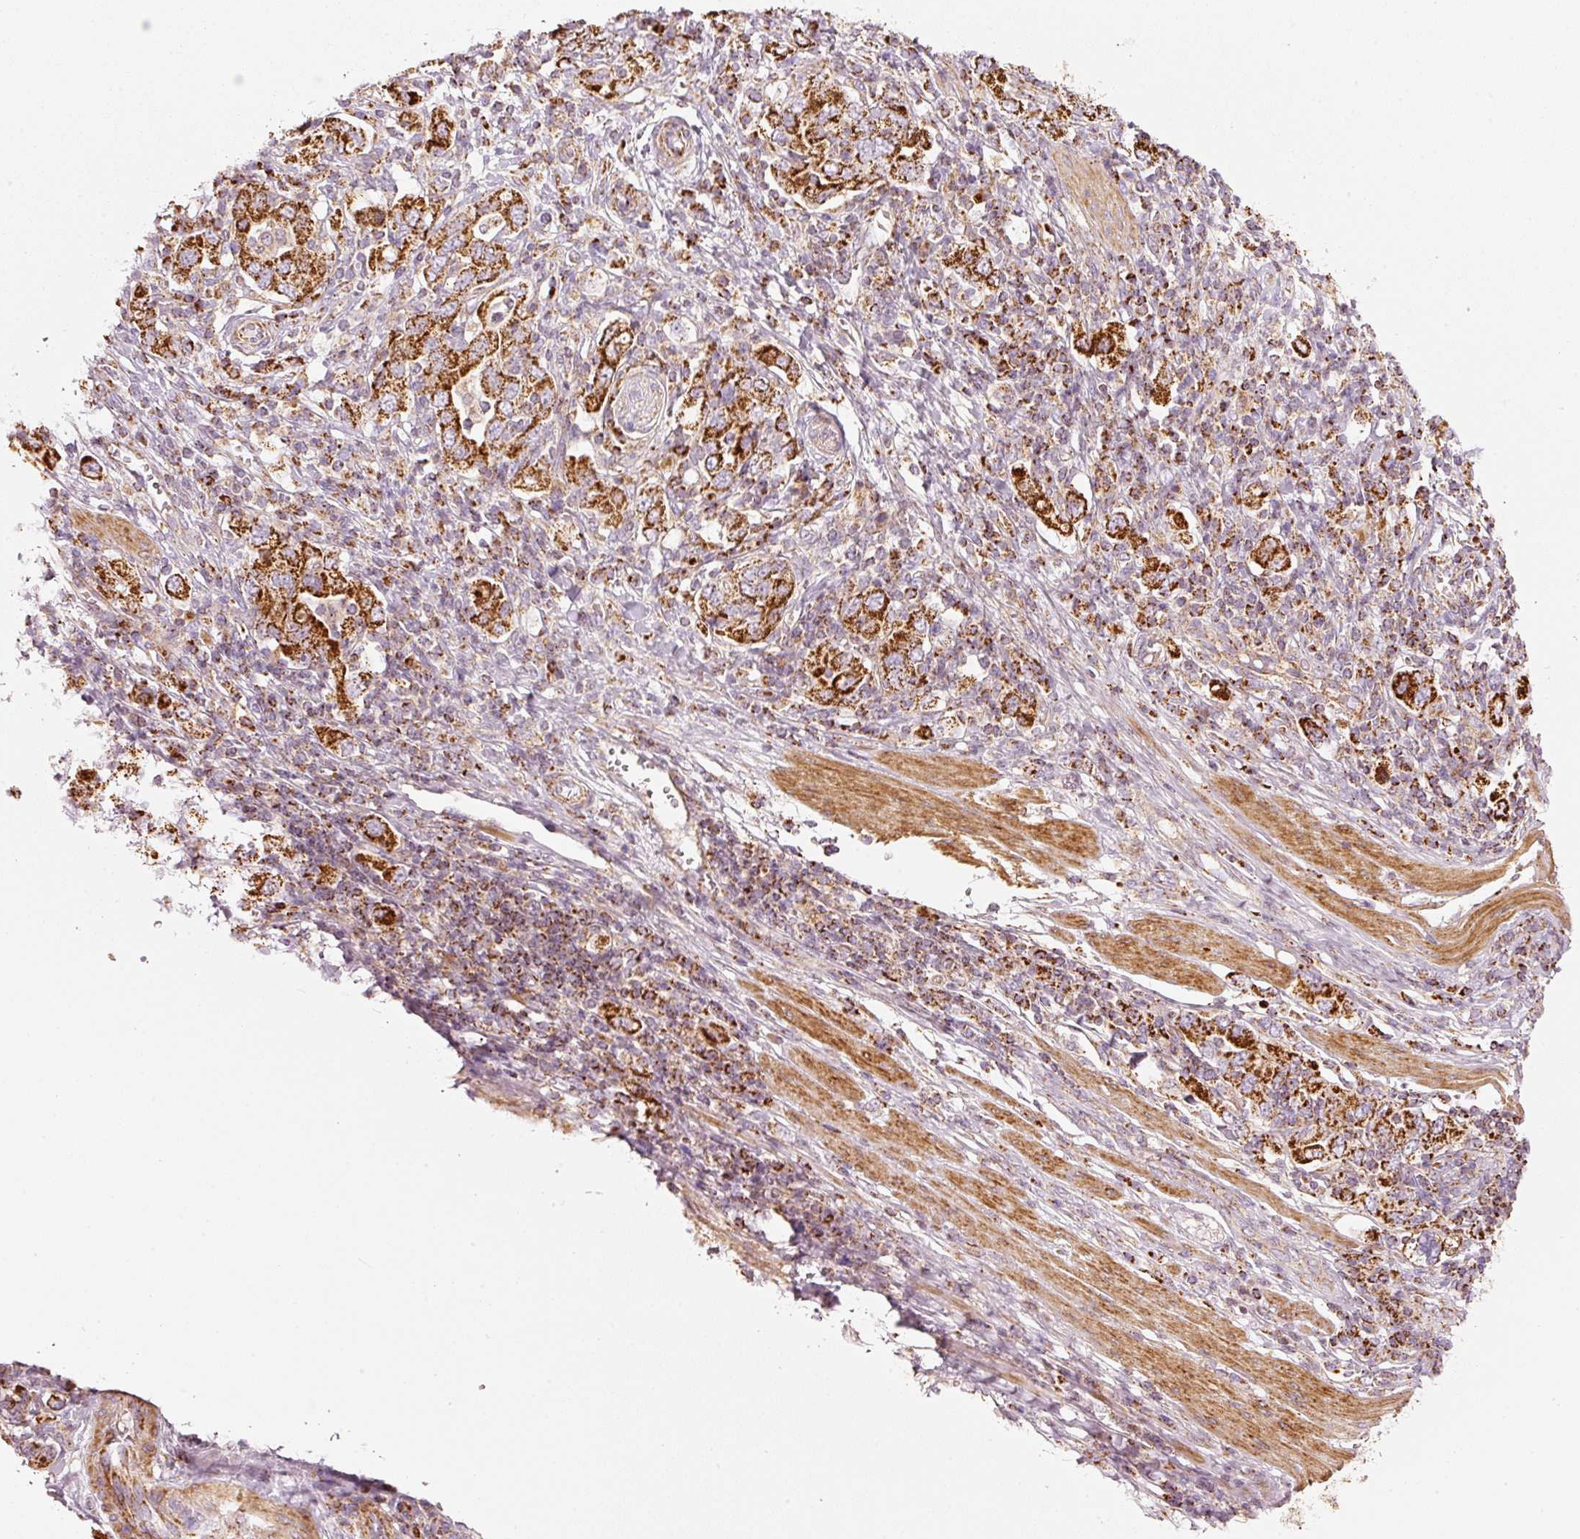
{"staining": {"intensity": "strong", "quantity": ">75%", "location": "cytoplasmic/membranous"}, "tissue": "stomach cancer", "cell_type": "Tumor cells", "image_type": "cancer", "snomed": [{"axis": "morphology", "description": "Adenocarcinoma, NOS"}, {"axis": "topography", "description": "Stomach, upper"}, {"axis": "topography", "description": "Stomach"}], "caption": "A photomicrograph showing strong cytoplasmic/membranous positivity in about >75% of tumor cells in stomach cancer (adenocarcinoma), as visualized by brown immunohistochemical staining.", "gene": "C17orf98", "patient": {"sex": "male", "age": 62}}